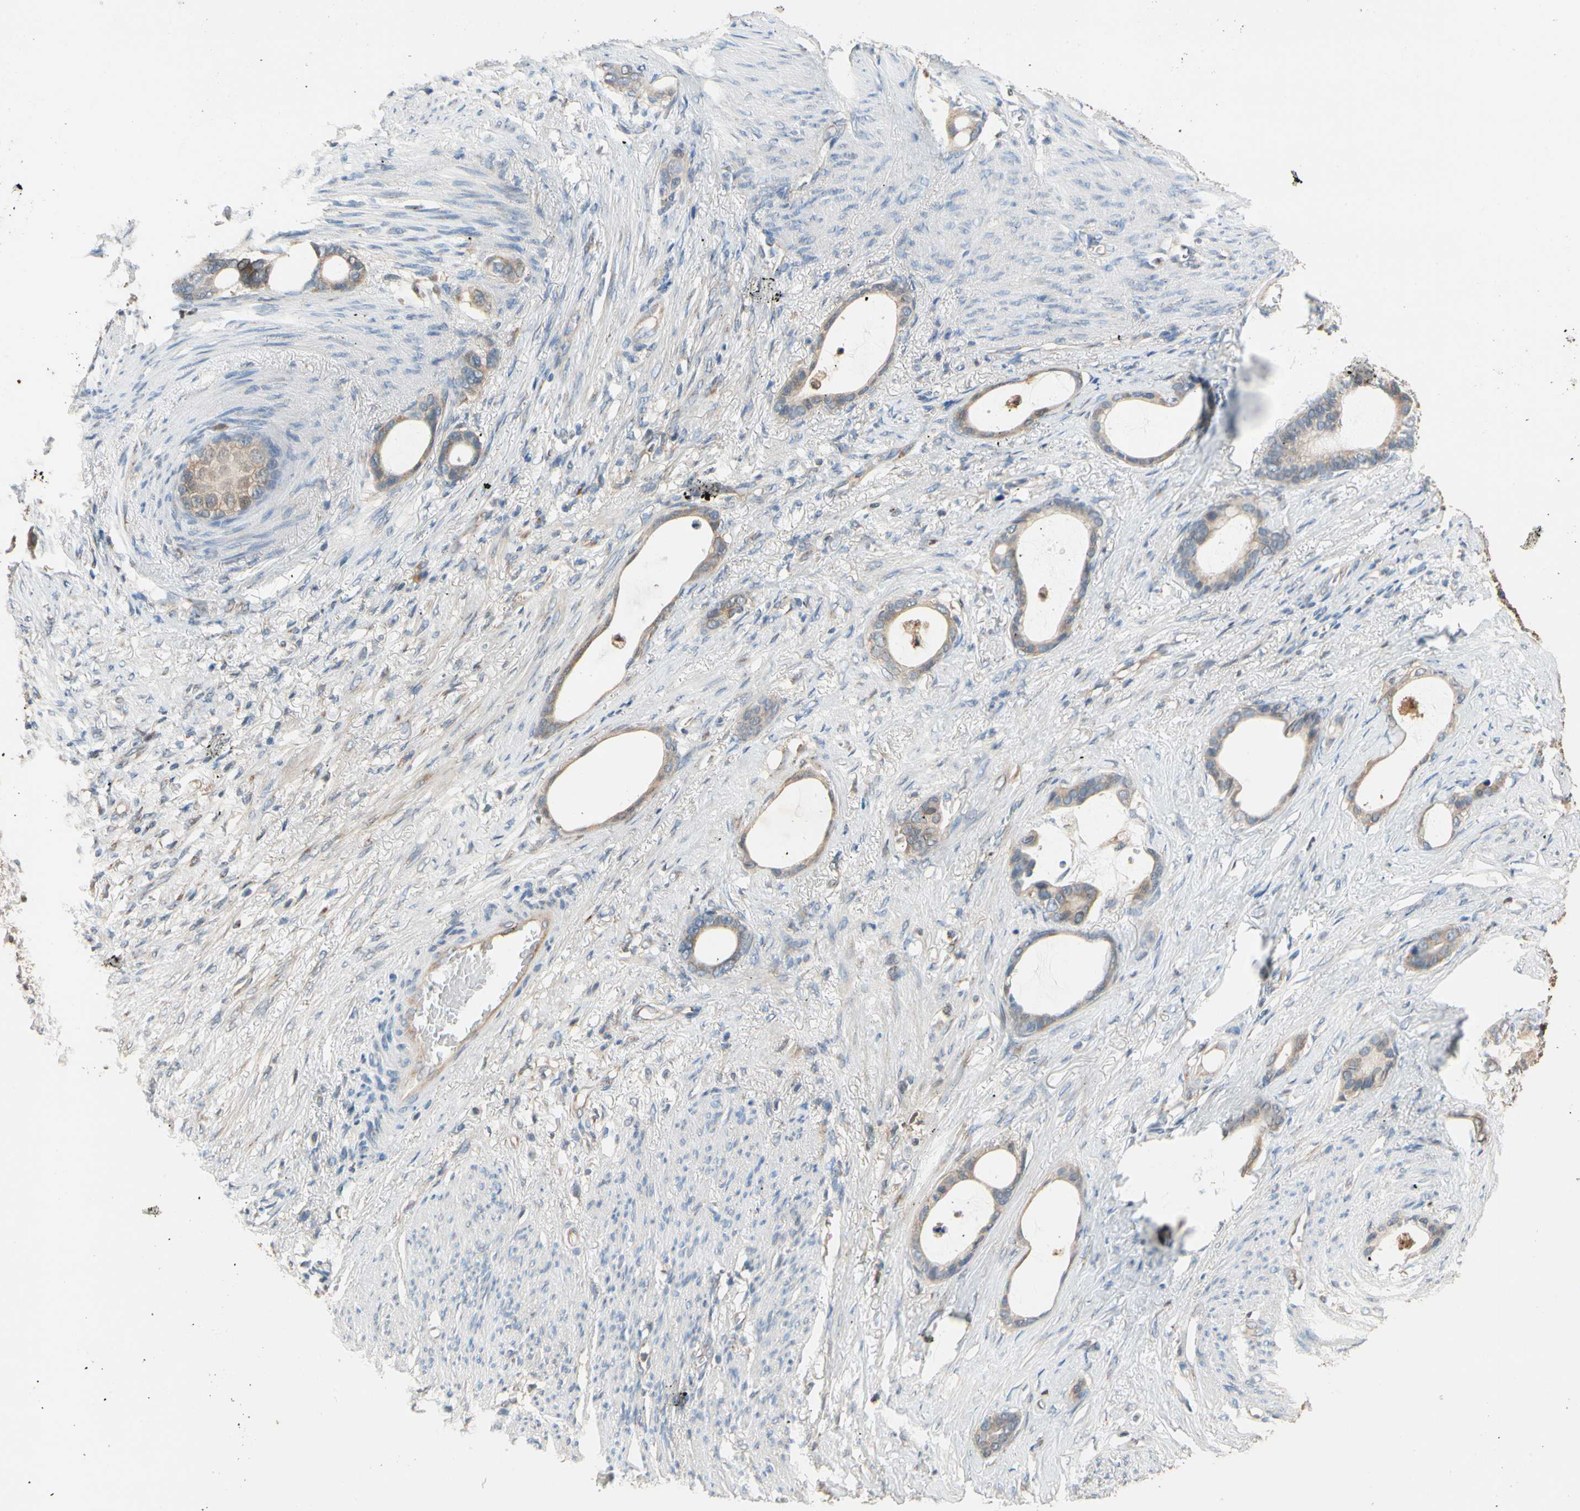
{"staining": {"intensity": "weak", "quantity": ">75%", "location": "cytoplasmic/membranous"}, "tissue": "stomach cancer", "cell_type": "Tumor cells", "image_type": "cancer", "snomed": [{"axis": "morphology", "description": "Adenocarcinoma, NOS"}, {"axis": "topography", "description": "Stomach"}], "caption": "Protein expression by immunohistochemistry demonstrates weak cytoplasmic/membranous staining in about >75% of tumor cells in stomach adenocarcinoma. (IHC, brightfield microscopy, high magnification).", "gene": "GPSM2", "patient": {"sex": "female", "age": 75}}